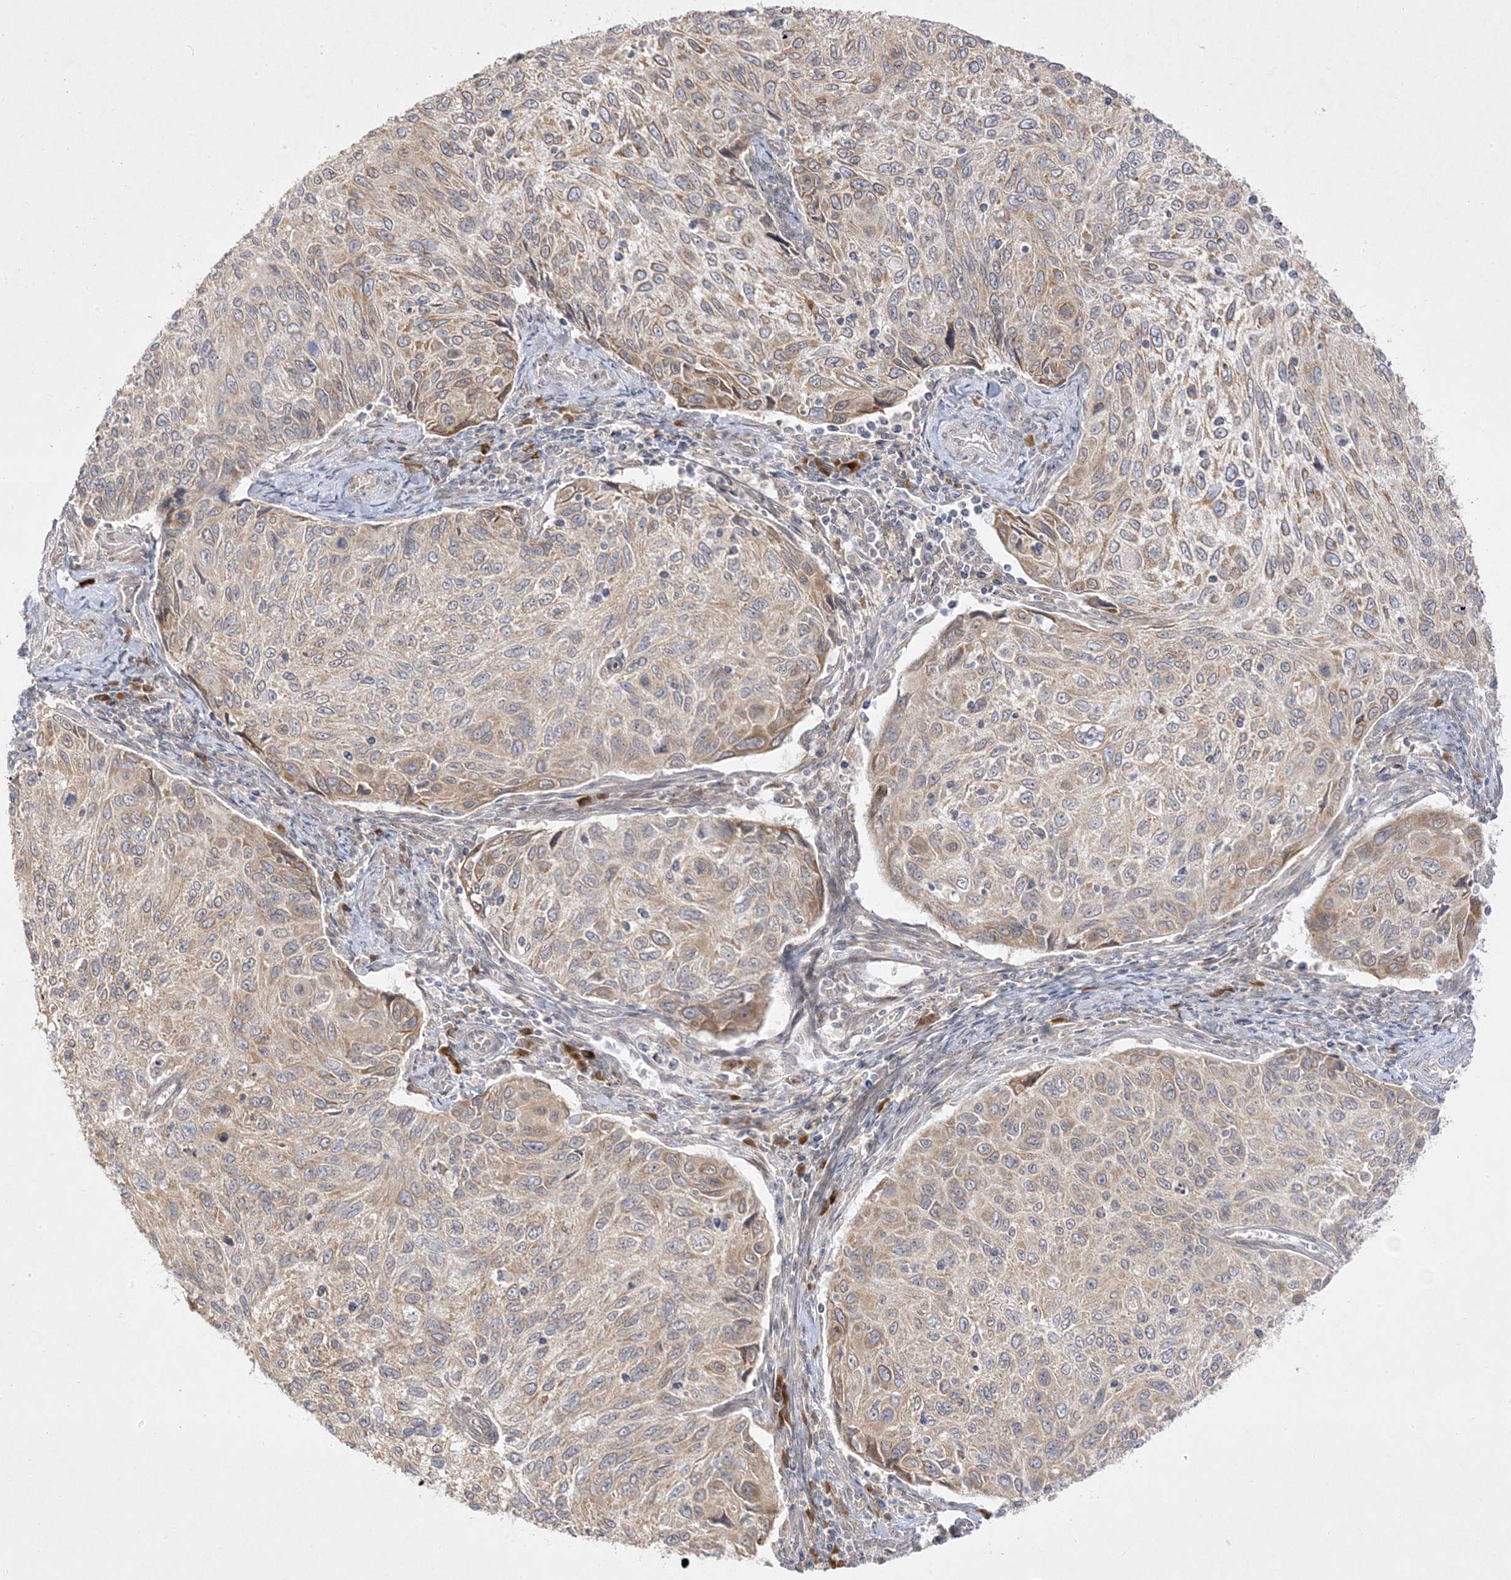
{"staining": {"intensity": "weak", "quantity": ">75%", "location": "cytoplasmic/membranous"}, "tissue": "cervical cancer", "cell_type": "Tumor cells", "image_type": "cancer", "snomed": [{"axis": "morphology", "description": "Squamous cell carcinoma, NOS"}, {"axis": "topography", "description": "Cervix"}], "caption": "Immunohistochemistry (IHC) of human squamous cell carcinoma (cervical) reveals low levels of weak cytoplasmic/membranous staining in about >75% of tumor cells.", "gene": "C2CD2", "patient": {"sex": "female", "age": 70}}